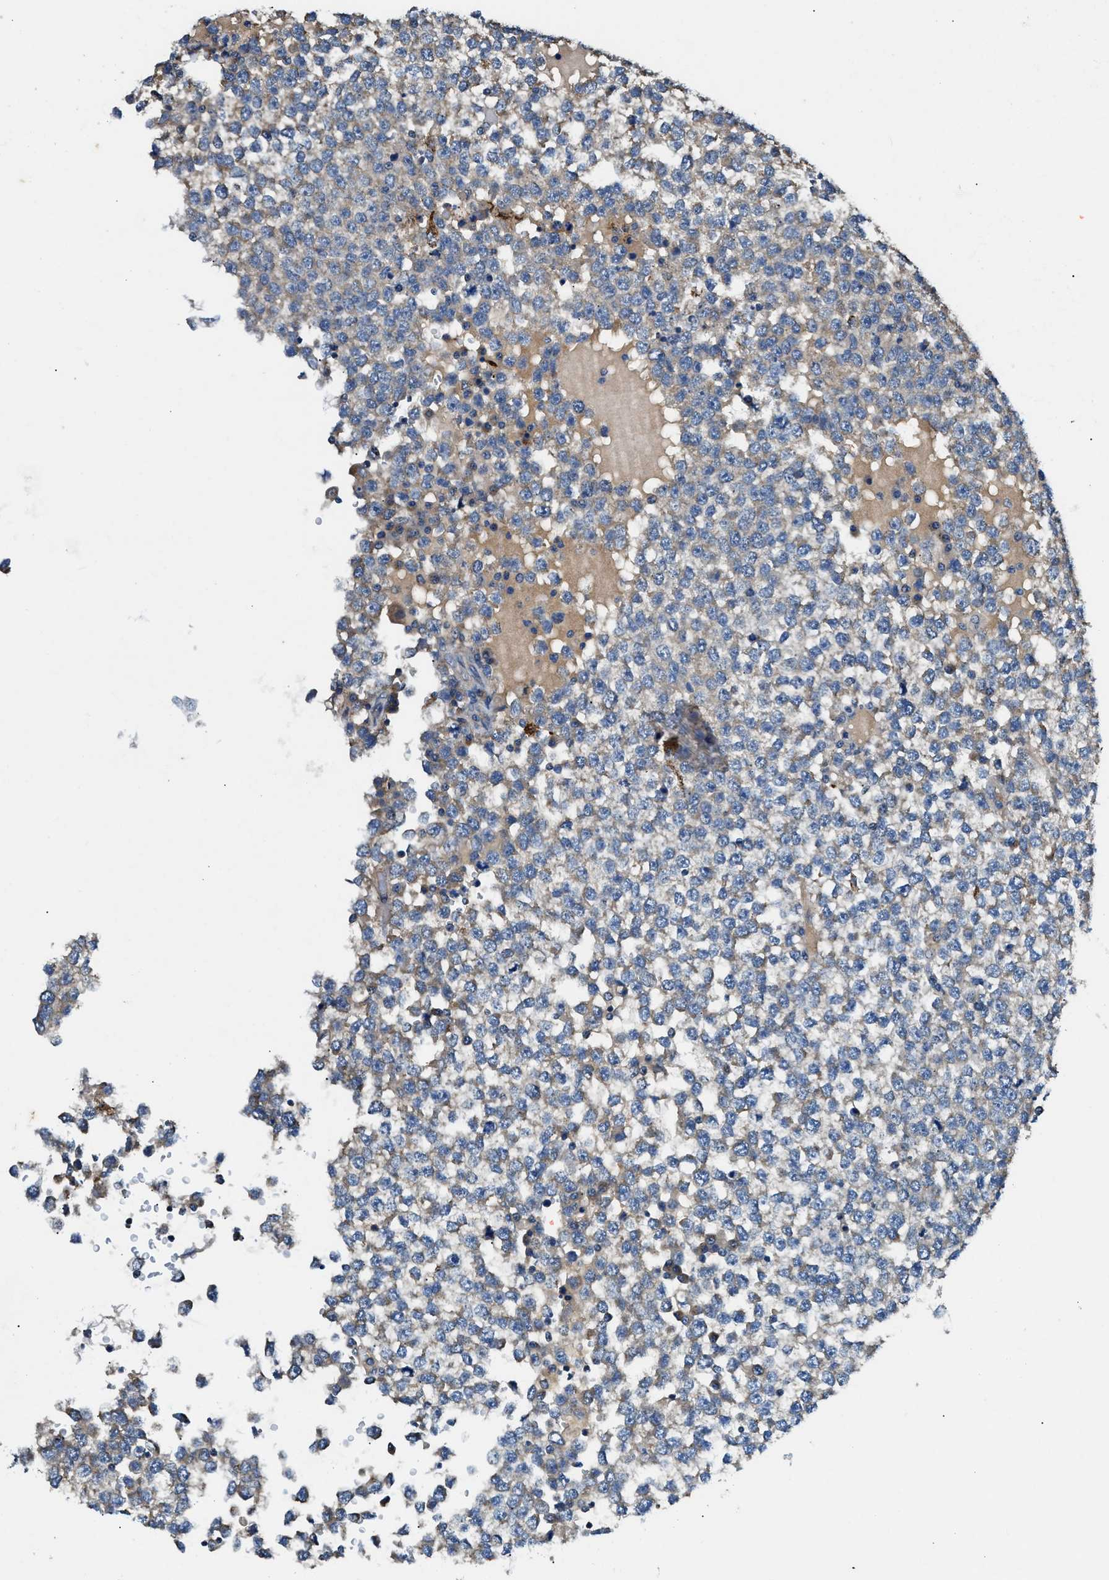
{"staining": {"intensity": "weak", "quantity": "<25%", "location": "cytoplasmic/membranous"}, "tissue": "testis cancer", "cell_type": "Tumor cells", "image_type": "cancer", "snomed": [{"axis": "morphology", "description": "Seminoma, NOS"}, {"axis": "topography", "description": "Testis"}], "caption": "Histopathology image shows no significant protein staining in tumor cells of testis cancer (seminoma).", "gene": "CDK15", "patient": {"sex": "male", "age": 65}}